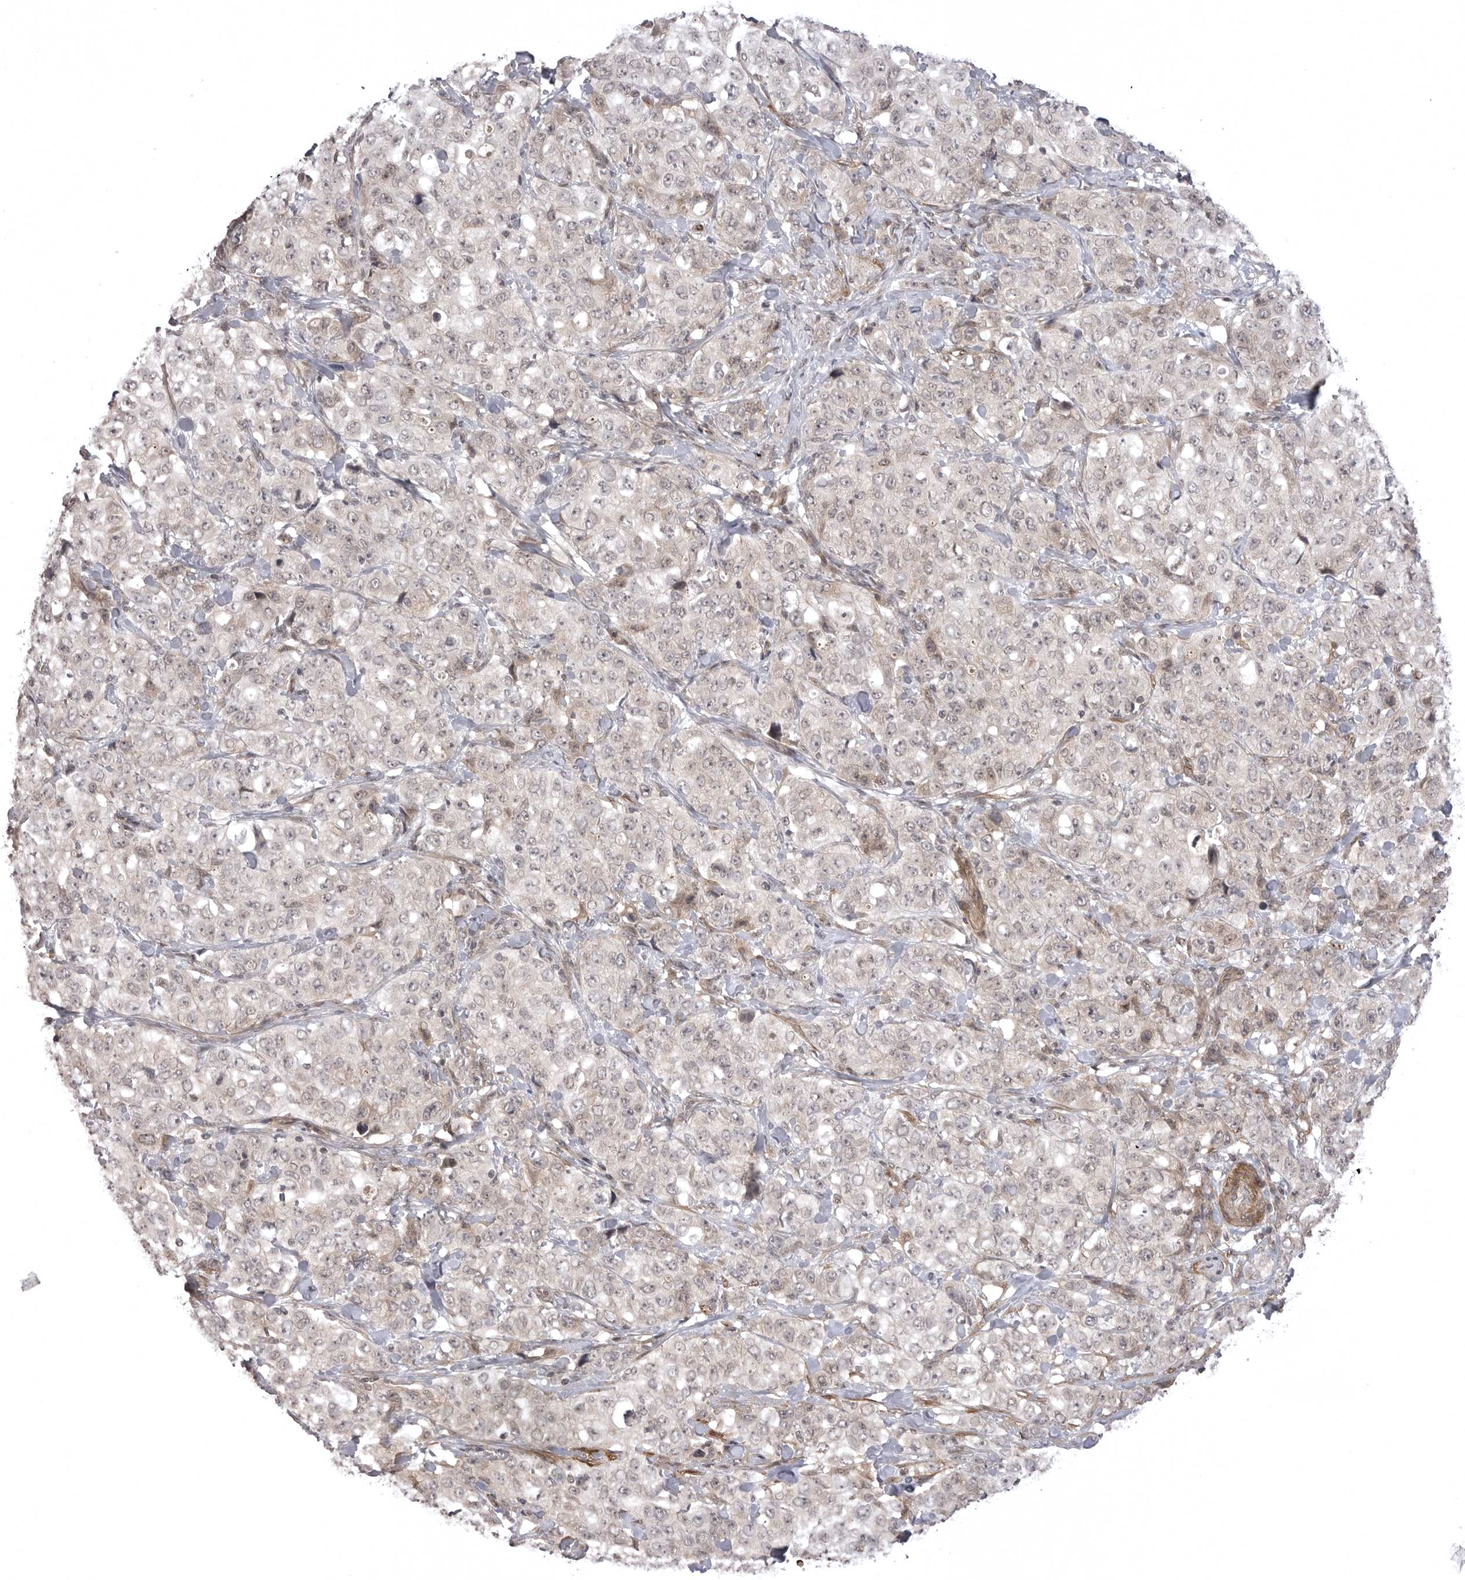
{"staining": {"intensity": "weak", "quantity": "<25%", "location": "cytoplasmic/membranous"}, "tissue": "stomach cancer", "cell_type": "Tumor cells", "image_type": "cancer", "snomed": [{"axis": "morphology", "description": "Adenocarcinoma, NOS"}, {"axis": "topography", "description": "Stomach"}], "caption": "This is an immunohistochemistry (IHC) micrograph of stomach cancer. There is no expression in tumor cells.", "gene": "SORBS1", "patient": {"sex": "male", "age": 48}}